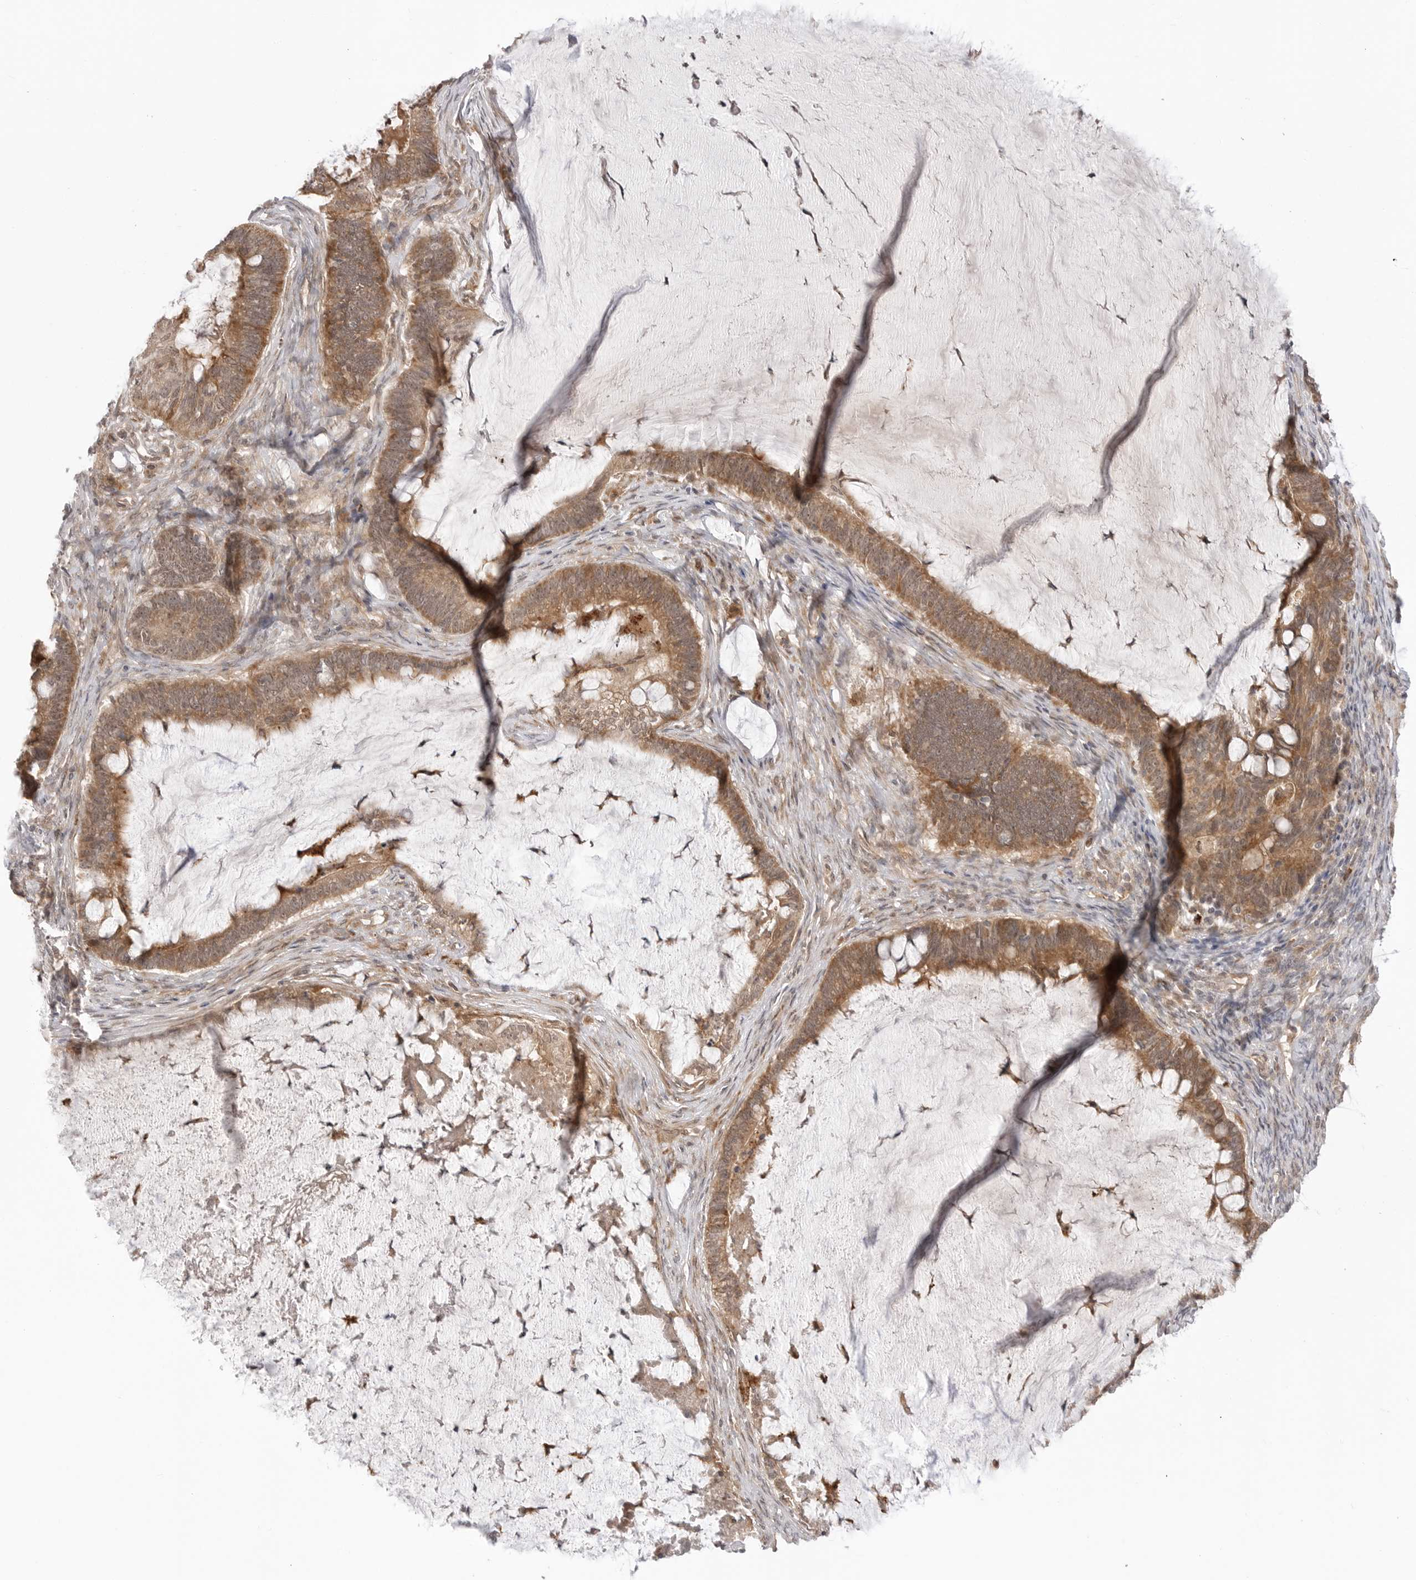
{"staining": {"intensity": "moderate", "quantity": ">75%", "location": "cytoplasmic/membranous"}, "tissue": "ovarian cancer", "cell_type": "Tumor cells", "image_type": "cancer", "snomed": [{"axis": "morphology", "description": "Cystadenocarcinoma, mucinous, NOS"}, {"axis": "topography", "description": "Ovary"}], "caption": "Immunohistochemistry micrograph of human mucinous cystadenocarcinoma (ovarian) stained for a protein (brown), which shows medium levels of moderate cytoplasmic/membranous positivity in approximately >75% of tumor cells.", "gene": "KALRN", "patient": {"sex": "female", "age": 61}}